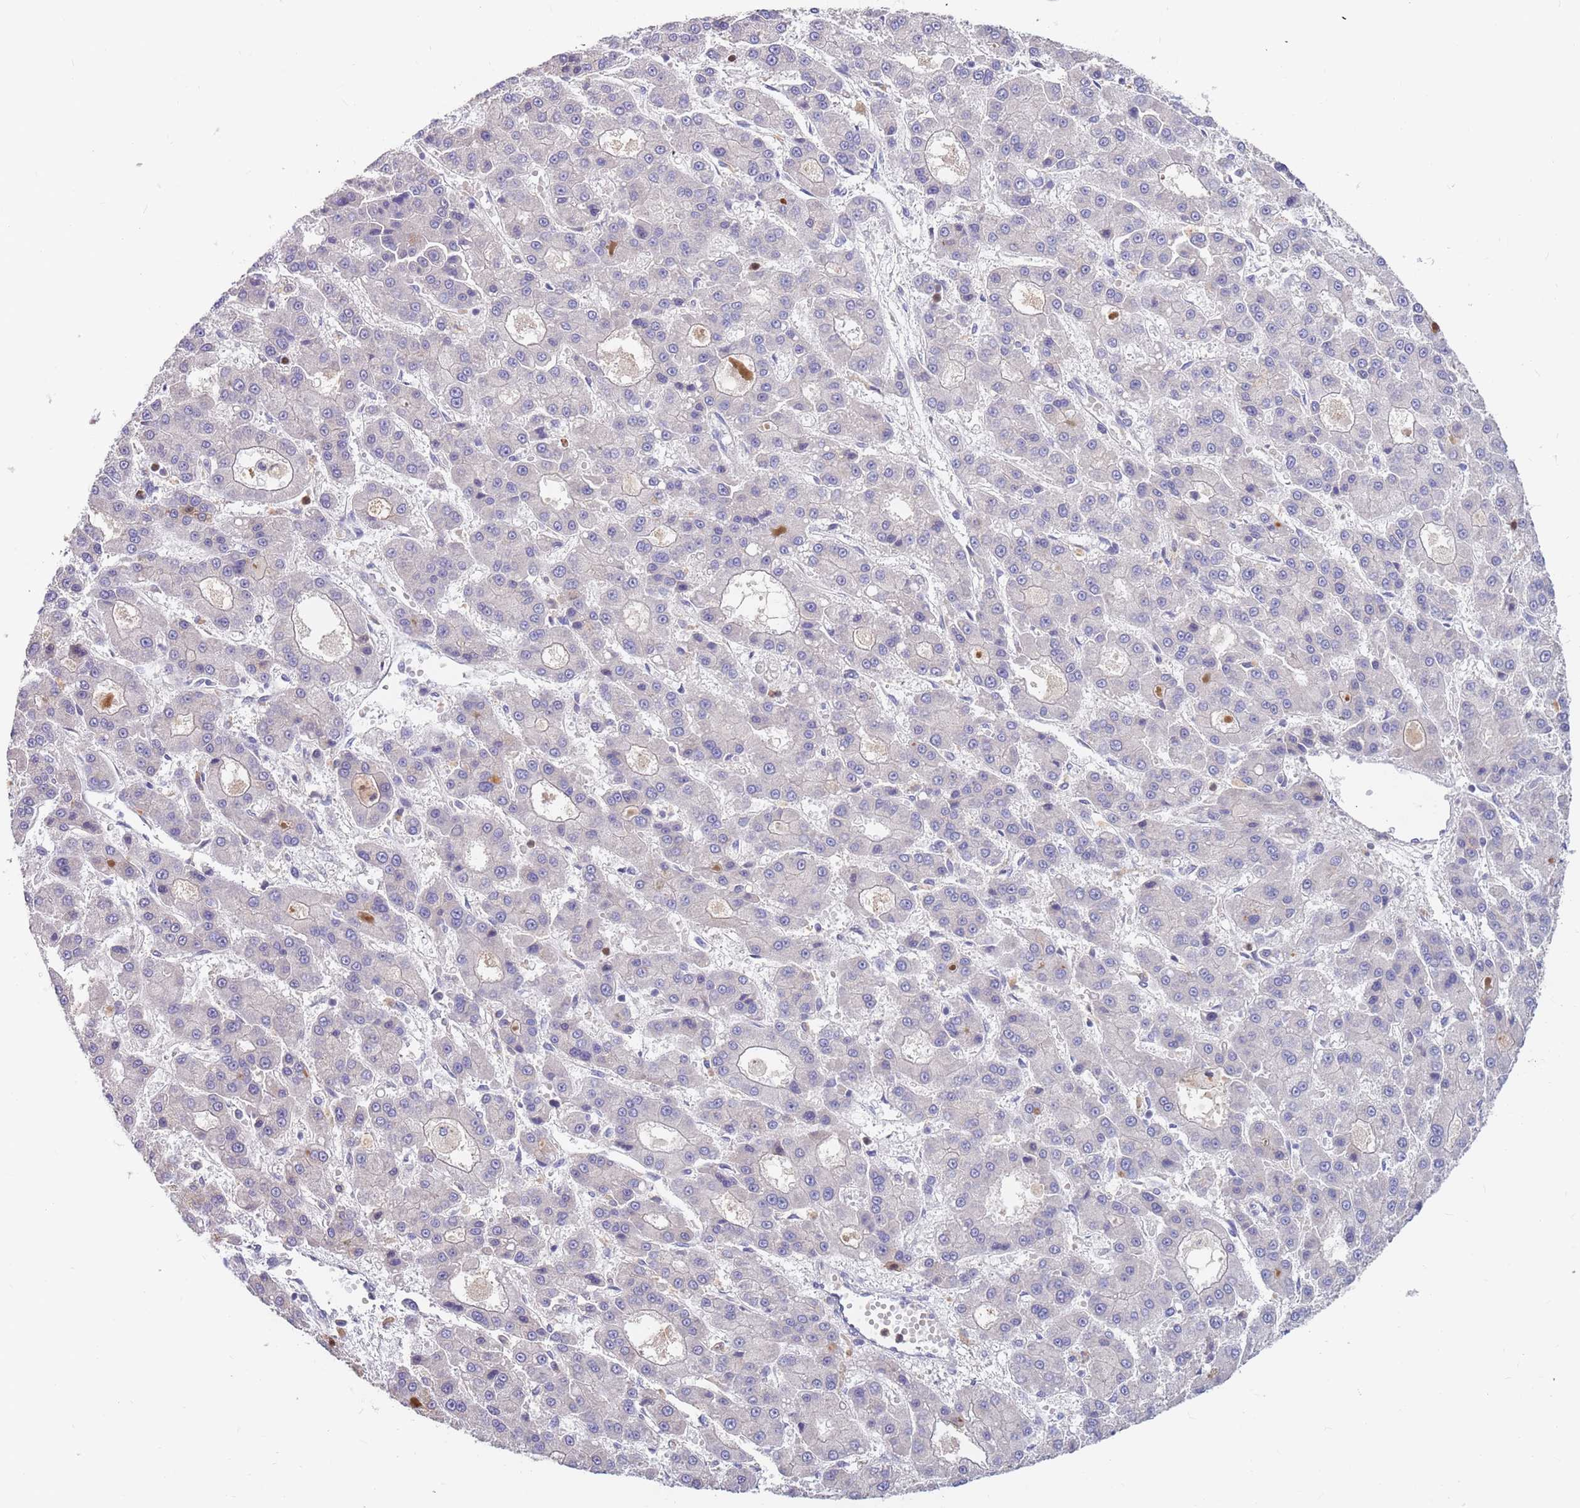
{"staining": {"intensity": "negative", "quantity": "none", "location": "none"}, "tissue": "liver cancer", "cell_type": "Tumor cells", "image_type": "cancer", "snomed": [{"axis": "morphology", "description": "Carcinoma, Hepatocellular, NOS"}, {"axis": "topography", "description": "Liver"}], "caption": "The image reveals no staining of tumor cells in liver hepatocellular carcinoma.", "gene": "BORCS5", "patient": {"sex": "male", "age": 70}}